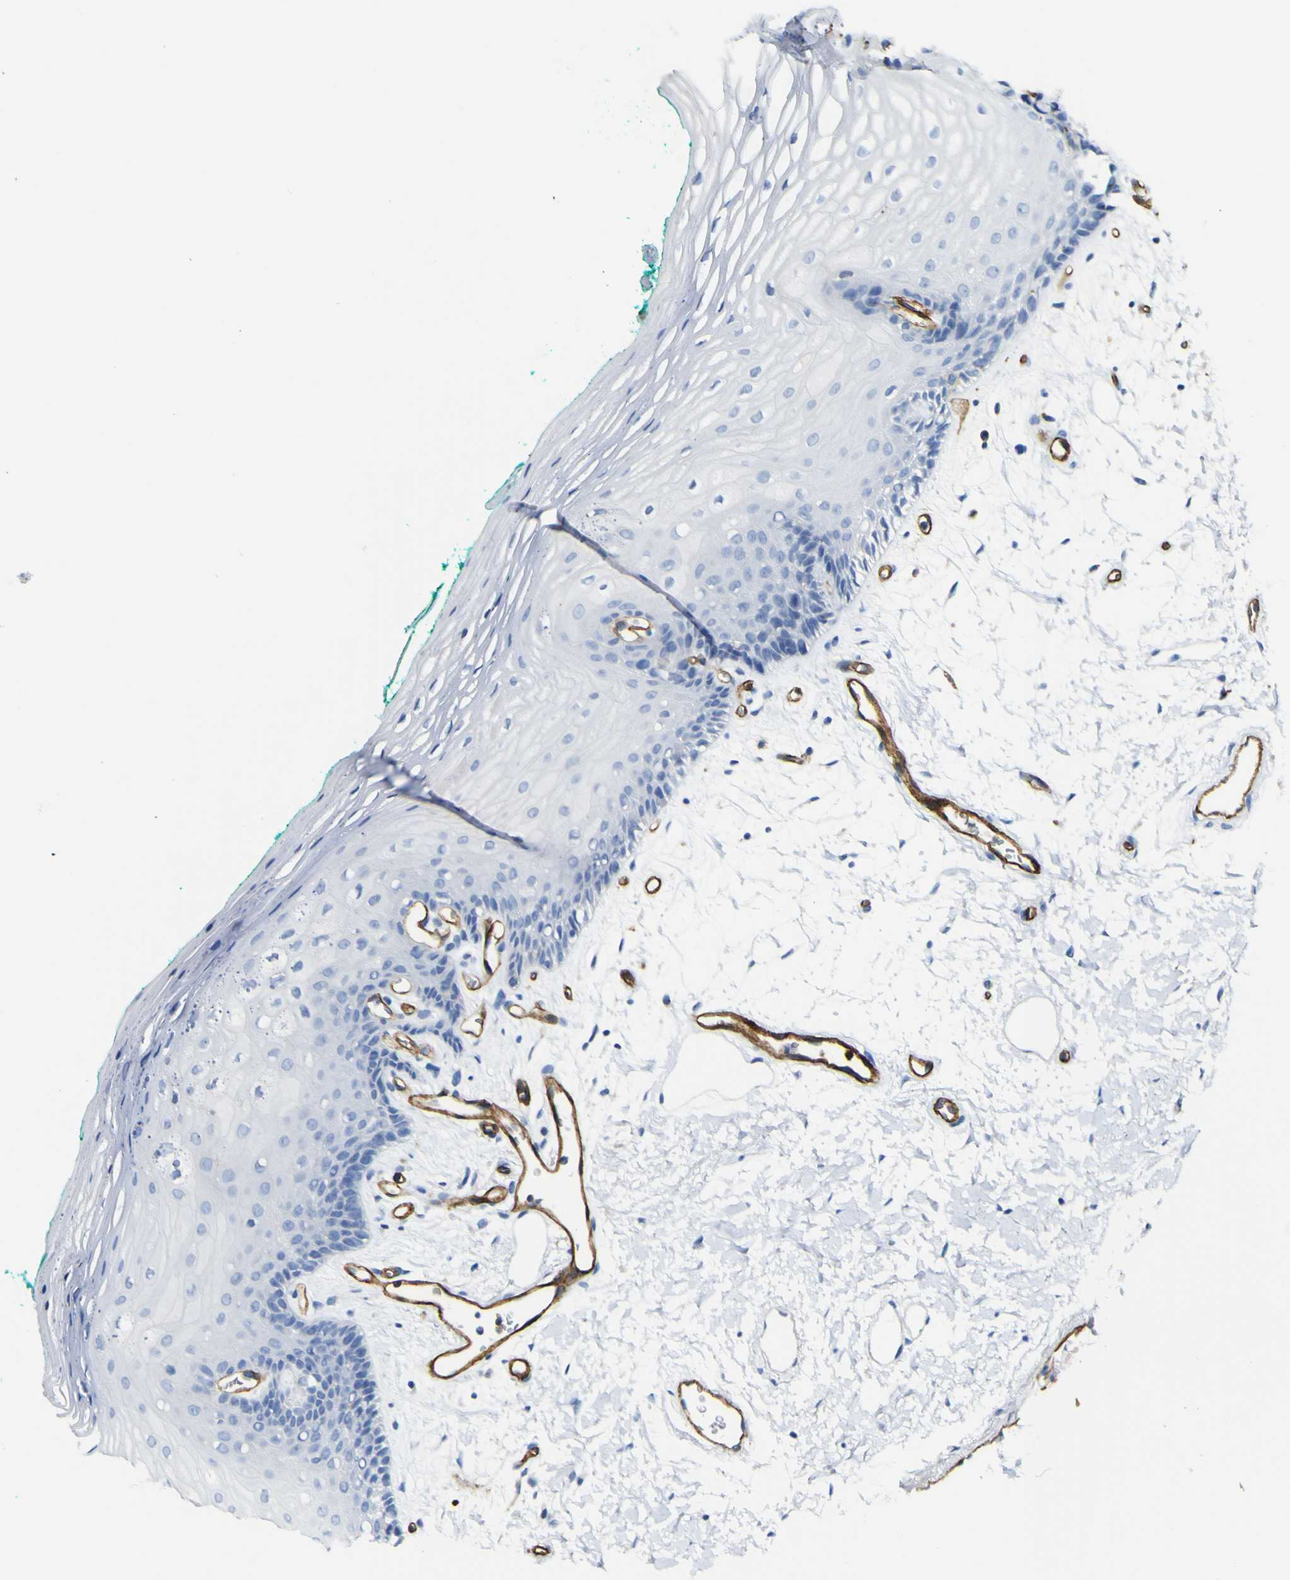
{"staining": {"intensity": "negative", "quantity": "none", "location": "none"}, "tissue": "oral mucosa", "cell_type": "Squamous epithelial cells", "image_type": "normal", "snomed": [{"axis": "morphology", "description": "Normal tissue, NOS"}, {"axis": "topography", "description": "Skeletal muscle"}, {"axis": "topography", "description": "Oral tissue"}, {"axis": "topography", "description": "Peripheral nerve tissue"}], "caption": "Micrograph shows no significant protein expression in squamous epithelial cells of unremarkable oral mucosa. (DAB IHC visualized using brightfield microscopy, high magnification).", "gene": "CD93", "patient": {"sex": "female", "age": 84}}